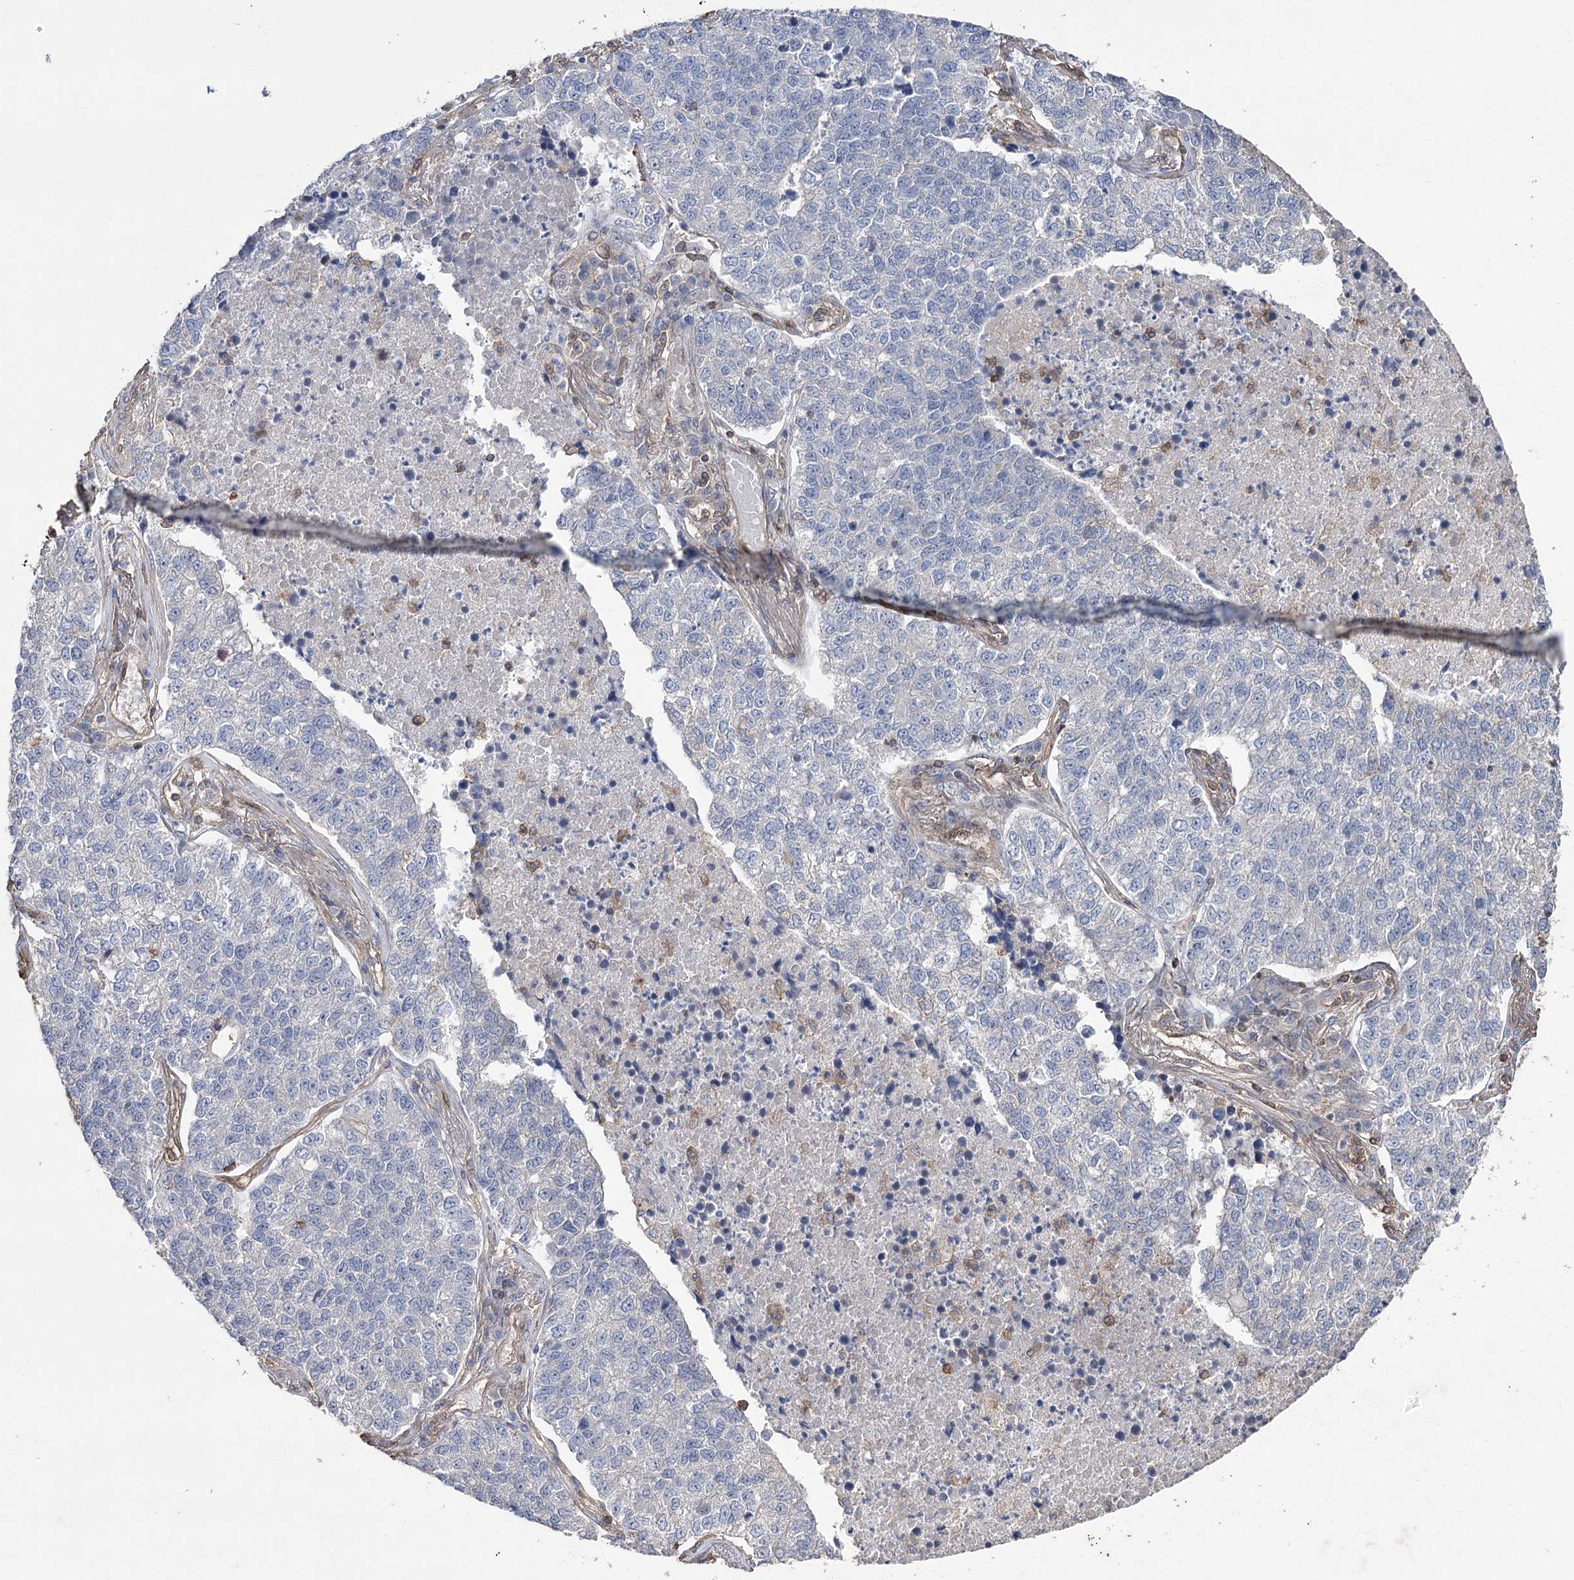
{"staining": {"intensity": "negative", "quantity": "none", "location": "none"}, "tissue": "lung cancer", "cell_type": "Tumor cells", "image_type": "cancer", "snomed": [{"axis": "morphology", "description": "Adenocarcinoma, NOS"}, {"axis": "topography", "description": "Lung"}], "caption": "An immunohistochemistry micrograph of adenocarcinoma (lung) is shown. There is no staining in tumor cells of adenocarcinoma (lung).", "gene": "FAM13B", "patient": {"sex": "male", "age": 49}}